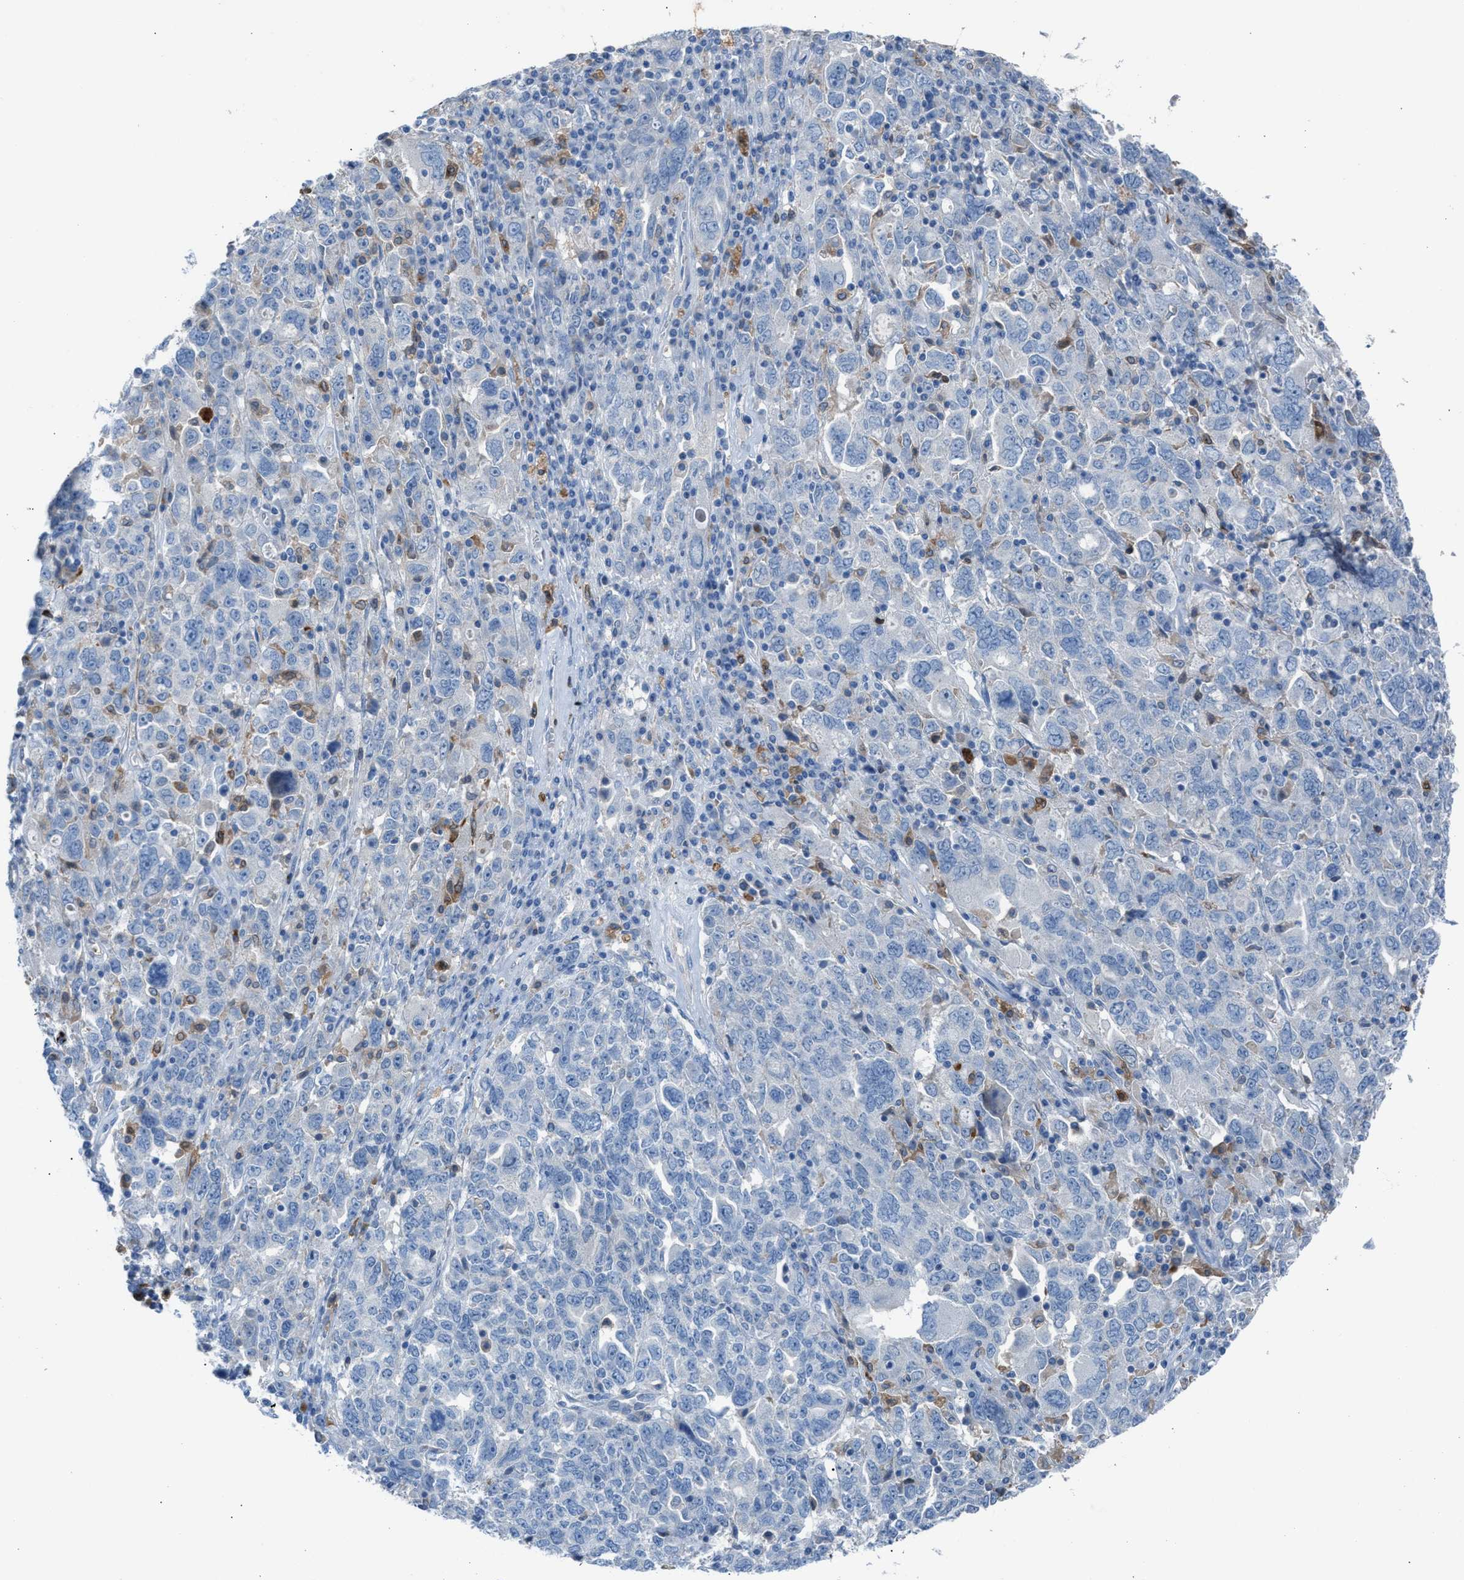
{"staining": {"intensity": "negative", "quantity": "none", "location": "none"}, "tissue": "ovarian cancer", "cell_type": "Tumor cells", "image_type": "cancer", "snomed": [{"axis": "morphology", "description": "Carcinoma, endometroid"}, {"axis": "topography", "description": "Ovary"}], "caption": "Ovarian endometroid carcinoma stained for a protein using immunohistochemistry (IHC) displays no expression tumor cells.", "gene": "CLEC10A", "patient": {"sex": "female", "age": 62}}